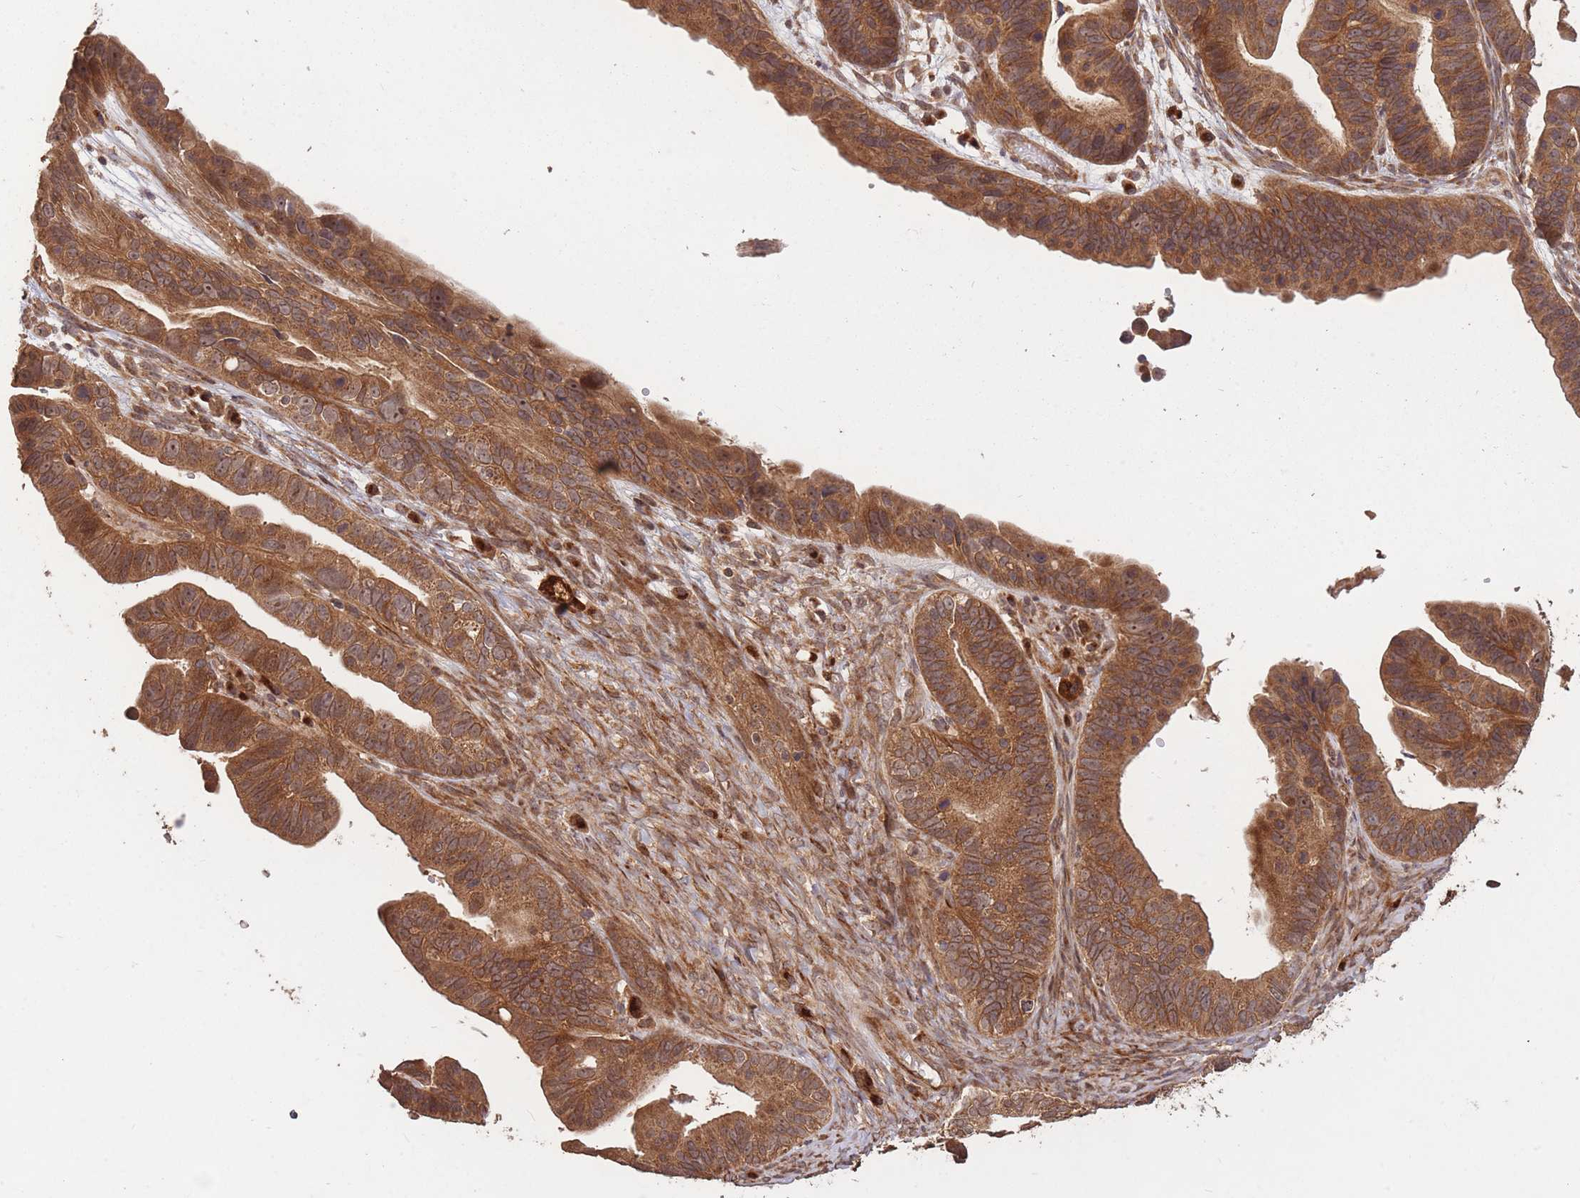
{"staining": {"intensity": "moderate", "quantity": ">75%", "location": "cytoplasmic/membranous"}, "tissue": "ovarian cancer", "cell_type": "Tumor cells", "image_type": "cancer", "snomed": [{"axis": "morphology", "description": "Cystadenocarcinoma, serous, NOS"}, {"axis": "topography", "description": "Ovary"}], "caption": "Protein positivity by immunohistochemistry (IHC) shows moderate cytoplasmic/membranous expression in approximately >75% of tumor cells in ovarian cancer (serous cystadenocarcinoma).", "gene": "ERBB3", "patient": {"sex": "female", "age": 56}}